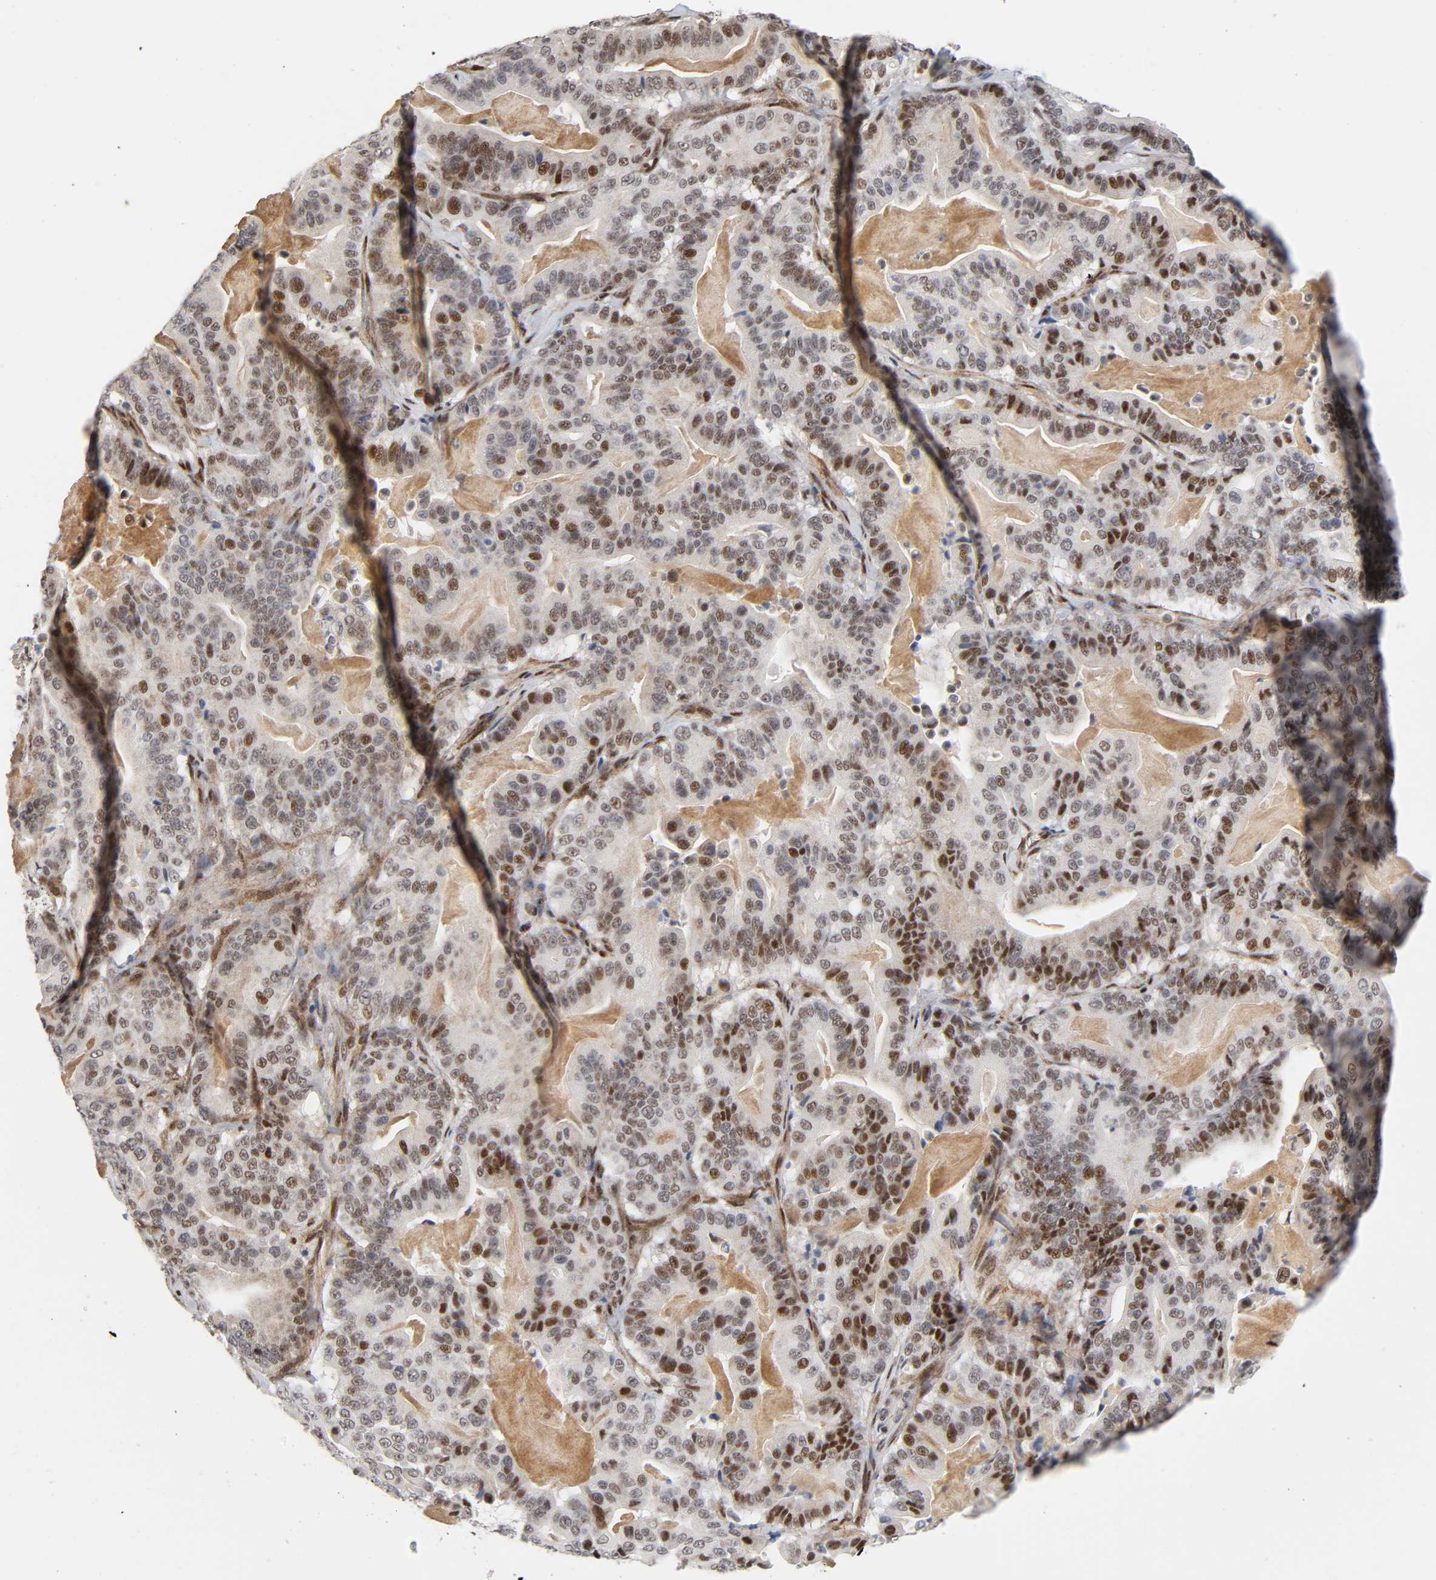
{"staining": {"intensity": "moderate", "quantity": "25%-75%", "location": "nuclear"}, "tissue": "pancreatic cancer", "cell_type": "Tumor cells", "image_type": "cancer", "snomed": [{"axis": "morphology", "description": "Adenocarcinoma, NOS"}, {"axis": "topography", "description": "Pancreas"}], "caption": "This photomicrograph displays pancreatic cancer stained with immunohistochemistry (IHC) to label a protein in brown. The nuclear of tumor cells show moderate positivity for the protein. Nuclei are counter-stained blue.", "gene": "STK38", "patient": {"sex": "male", "age": 63}}